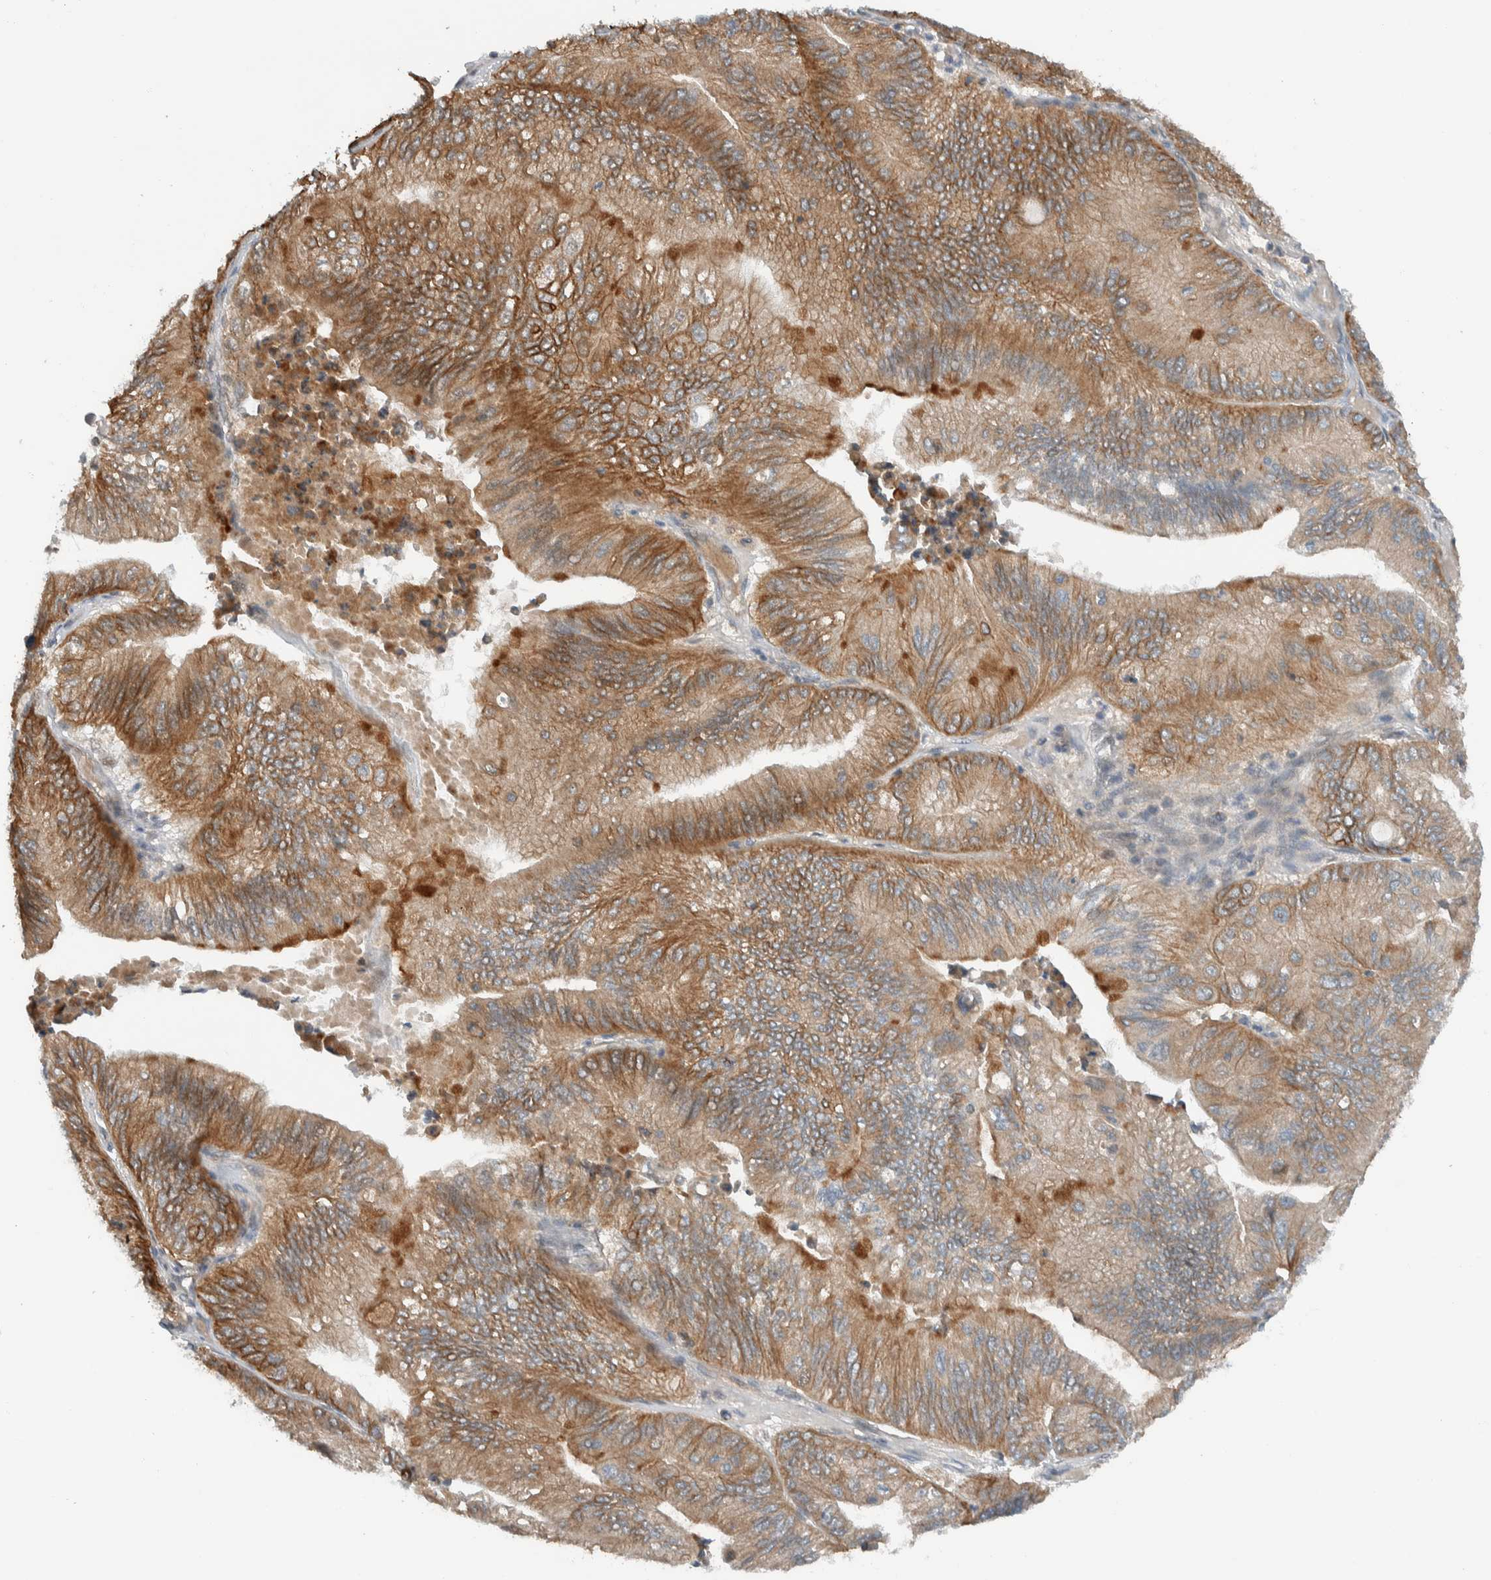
{"staining": {"intensity": "moderate", "quantity": ">75%", "location": "cytoplasmic/membranous"}, "tissue": "ovarian cancer", "cell_type": "Tumor cells", "image_type": "cancer", "snomed": [{"axis": "morphology", "description": "Cystadenocarcinoma, mucinous, NOS"}, {"axis": "topography", "description": "Ovary"}], "caption": "Immunohistochemical staining of human ovarian cancer (mucinous cystadenocarcinoma) exhibits moderate cytoplasmic/membranous protein expression in about >75% of tumor cells.", "gene": "KLHL6", "patient": {"sex": "female", "age": 61}}